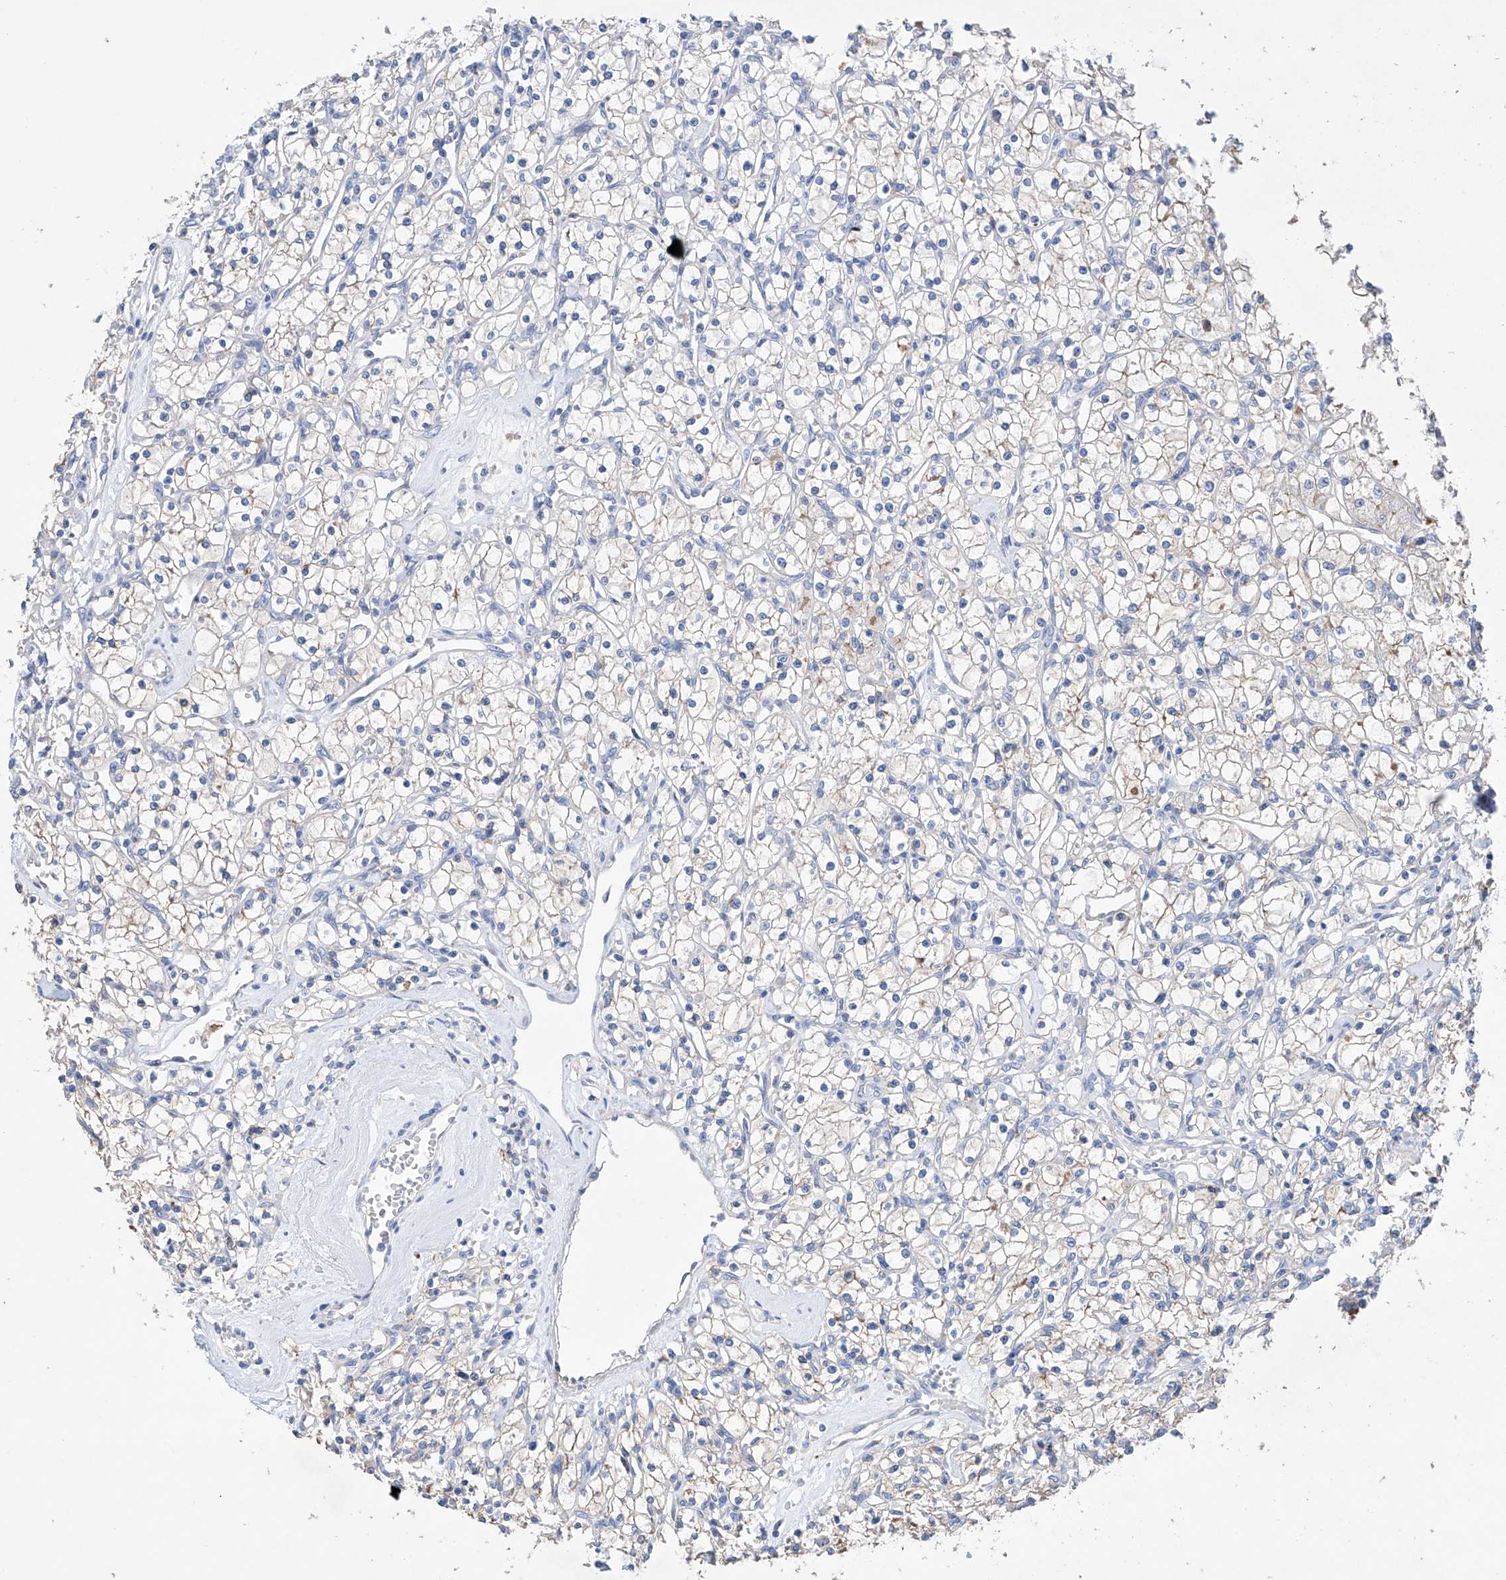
{"staining": {"intensity": "negative", "quantity": "none", "location": "none"}, "tissue": "renal cancer", "cell_type": "Tumor cells", "image_type": "cancer", "snomed": [{"axis": "morphology", "description": "Adenocarcinoma, NOS"}, {"axis": "topography", "description": "Kidney"}], "caption": "Renal adenocarcinoma was stained to show a protein in brown. There is no significant staining in tumor cells.", "gene": "AFG1L", "patient": {"sex": "female", "age": 59}}